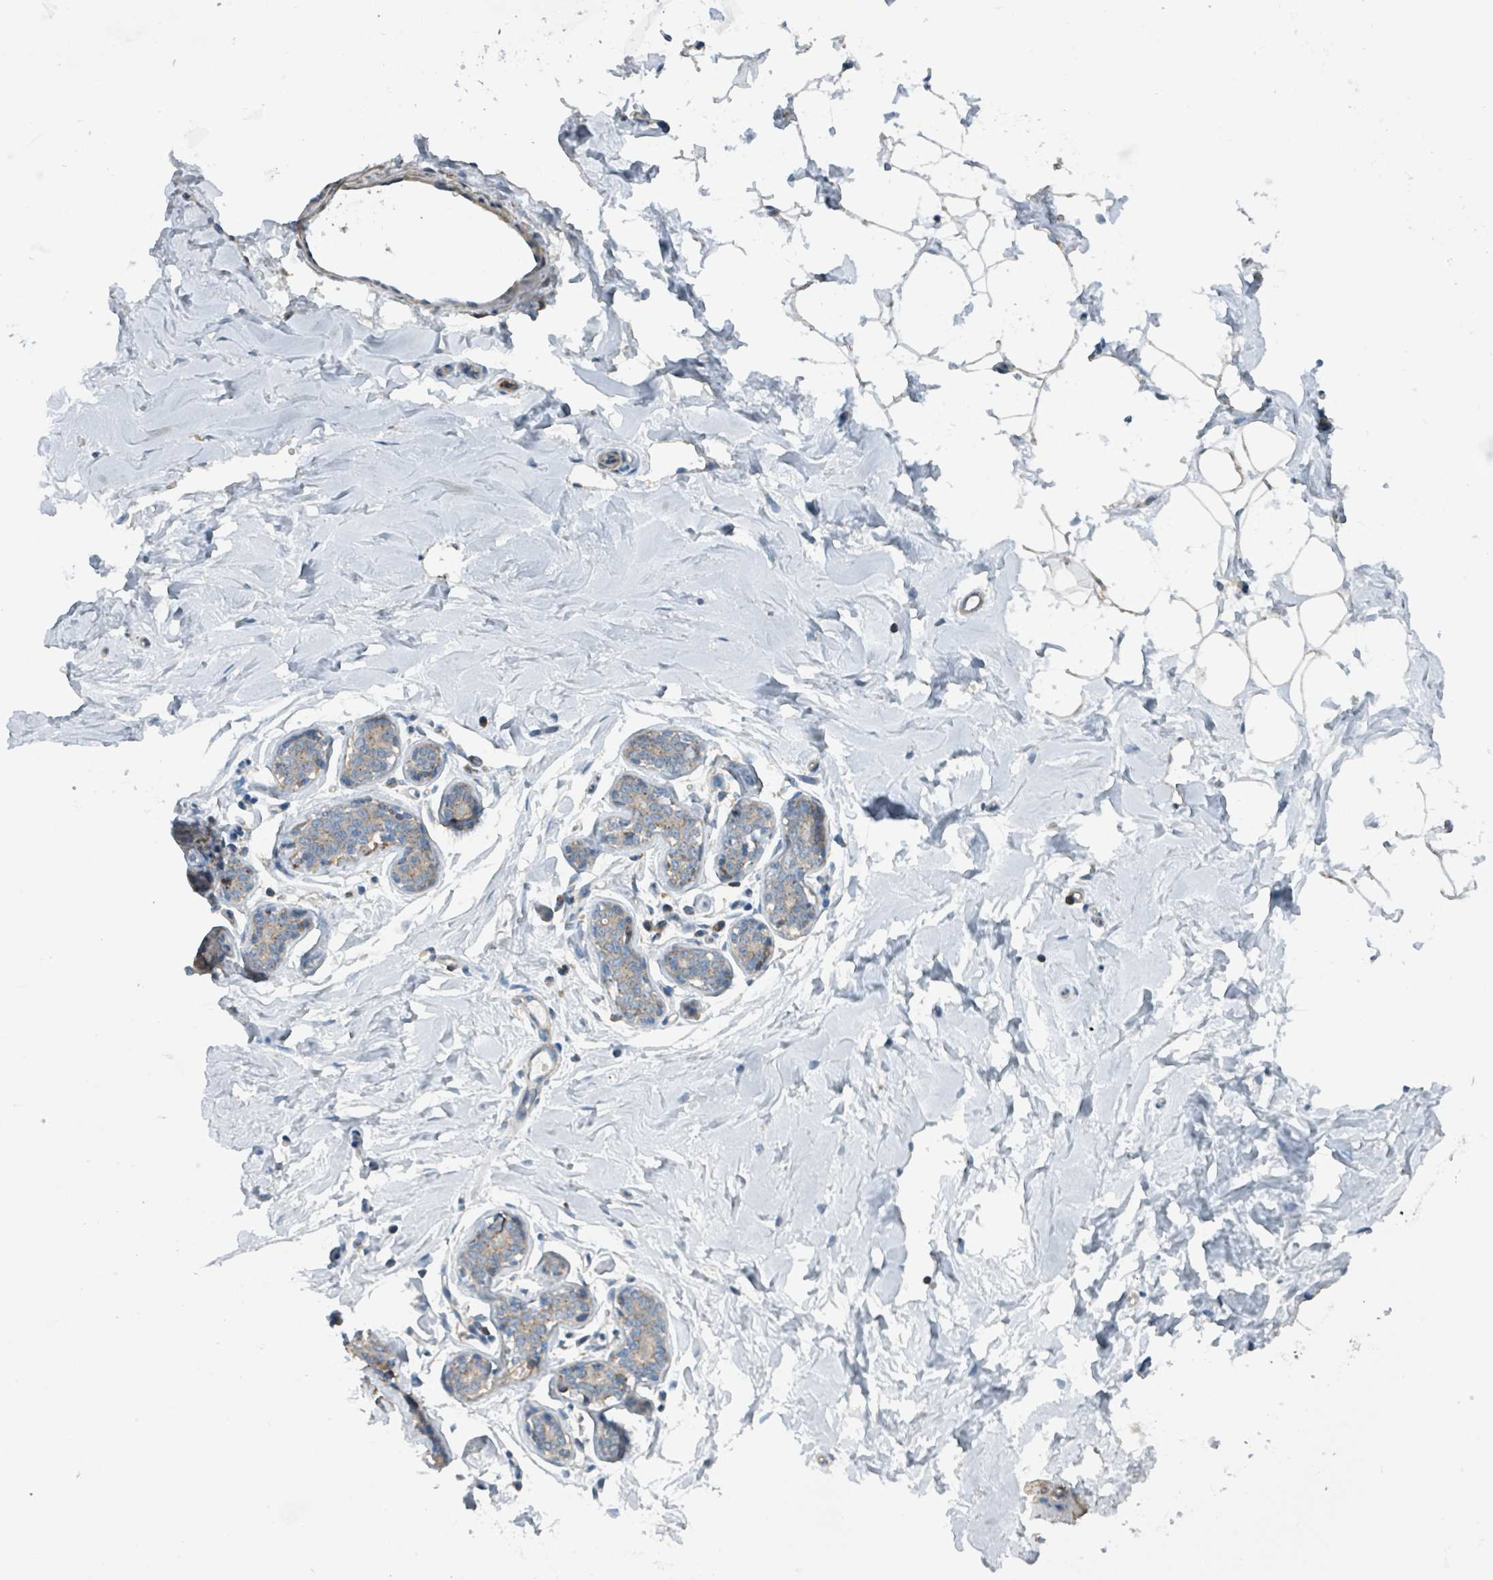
{"staining": {"intensity": "negative", "quantity": "none", "location": "none"}, "tissue": "breast", "cell_type": "Adipocytes", "image_type": "normal", "snomed": [{"axis": "morphology", "description": "Normal tissue, NOS"}, {"axis": "topography", "description": "Breast"}], "caption": "DAB immunohistochemical staining of unremarkable breast displays no significant positivity in adipocytes. (Immunohistochemistry, brightfield microscopy, high magnification).", "gene": "ACBD4", "patient": {"sex": "female", "age": 23}}